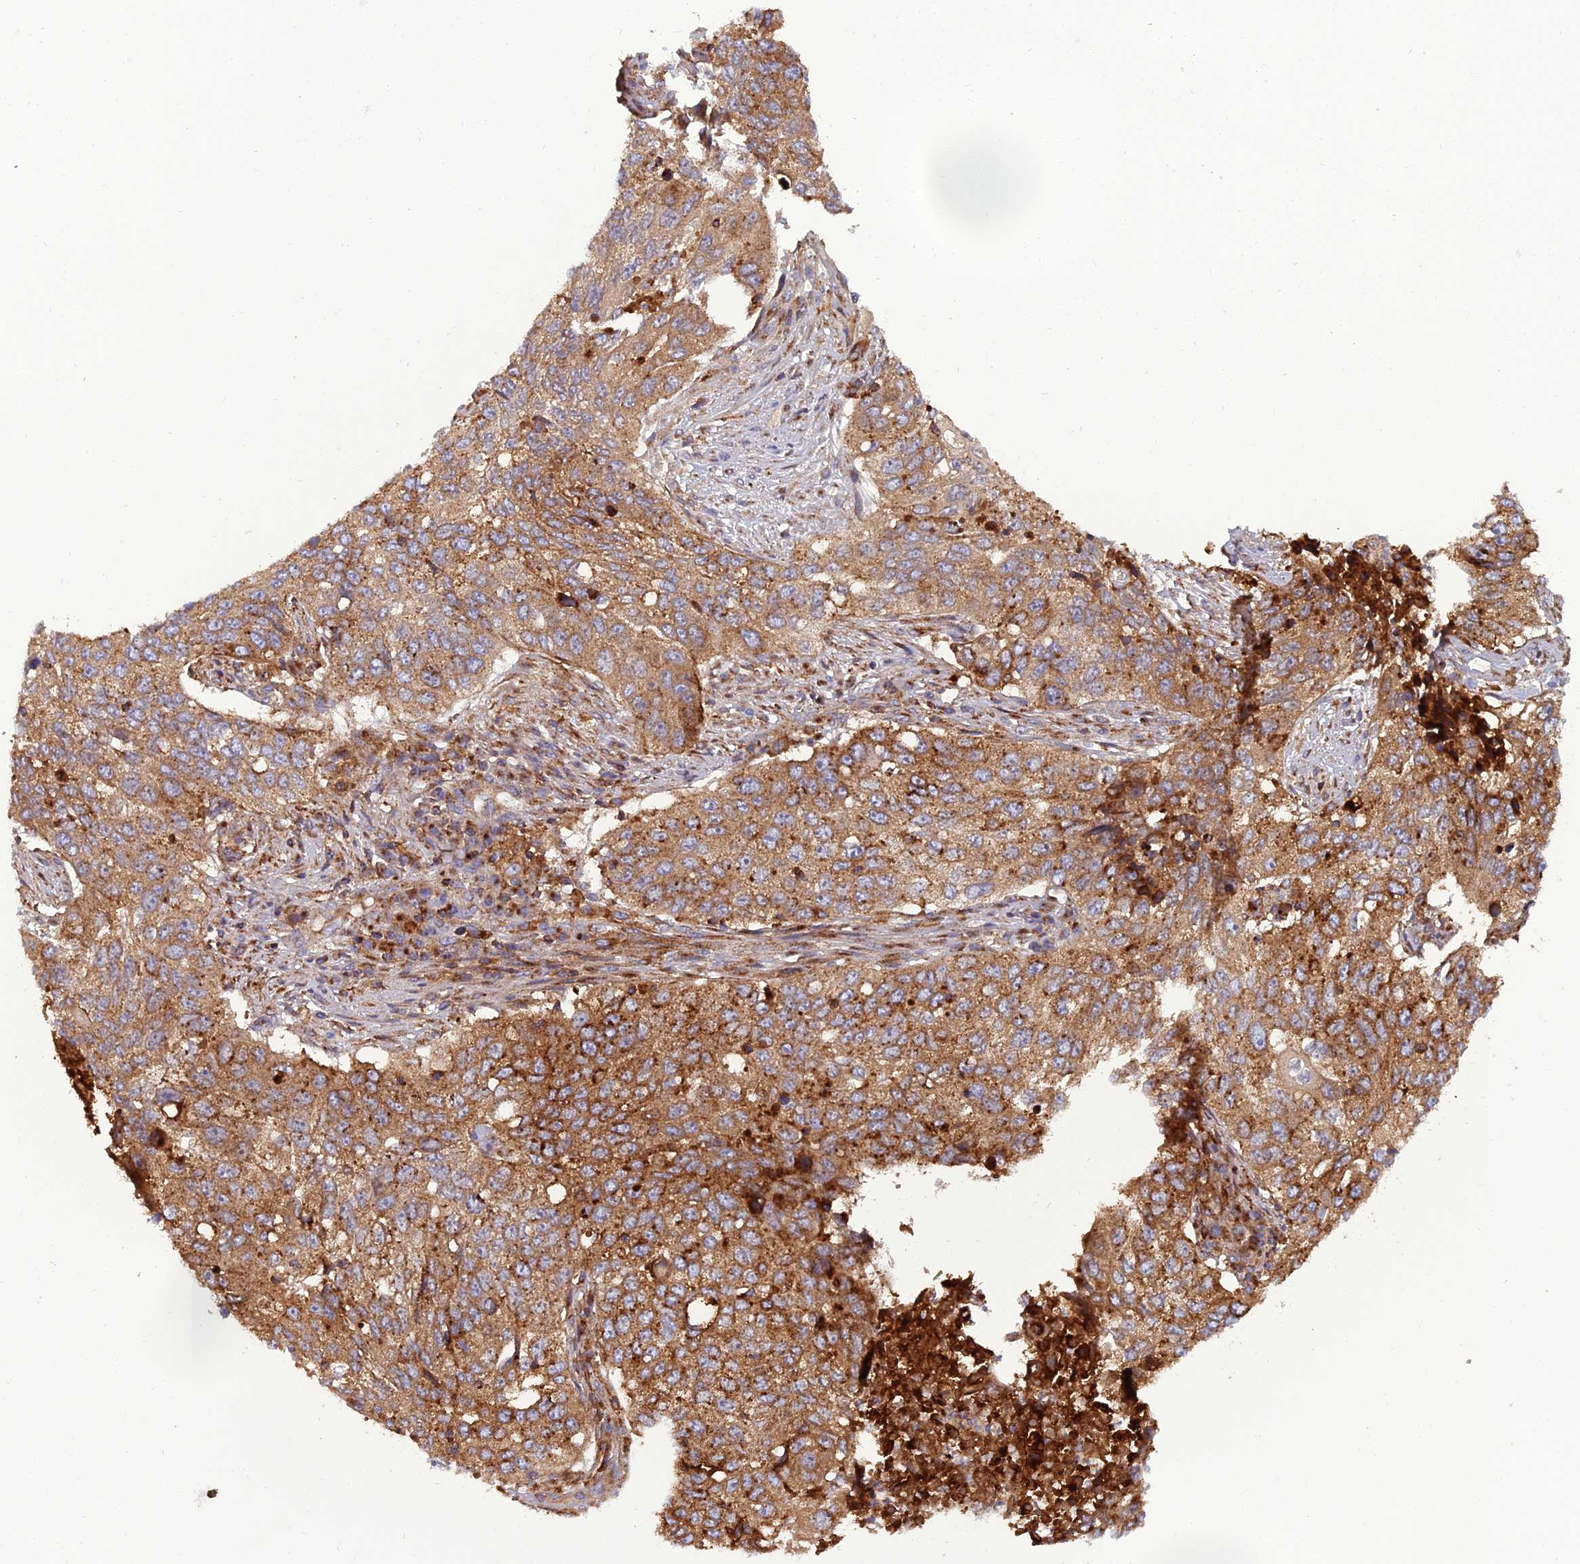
{"staining": {"intensity": "moderate", "quantity": ">75%", "location": "cytoplasmic/membranous"}, "tissue": "lung cancer", "cell_type": "Tumor cells", "image_type": "cancer", "snomed": [{"axis": "morphology", "description": "Squamous cell carcinoma, NOS"}, {"axis": "topography", "description": "Lung"}], "caption": "Moderate cytoplasmic/membranous expression for a protein is appreciated in approximately >75% of tumor cells of lung cancer using immunohistochemistry (IHC).", "gene": "LNPEP", "patient": {"sex": "female", "age": 63}}